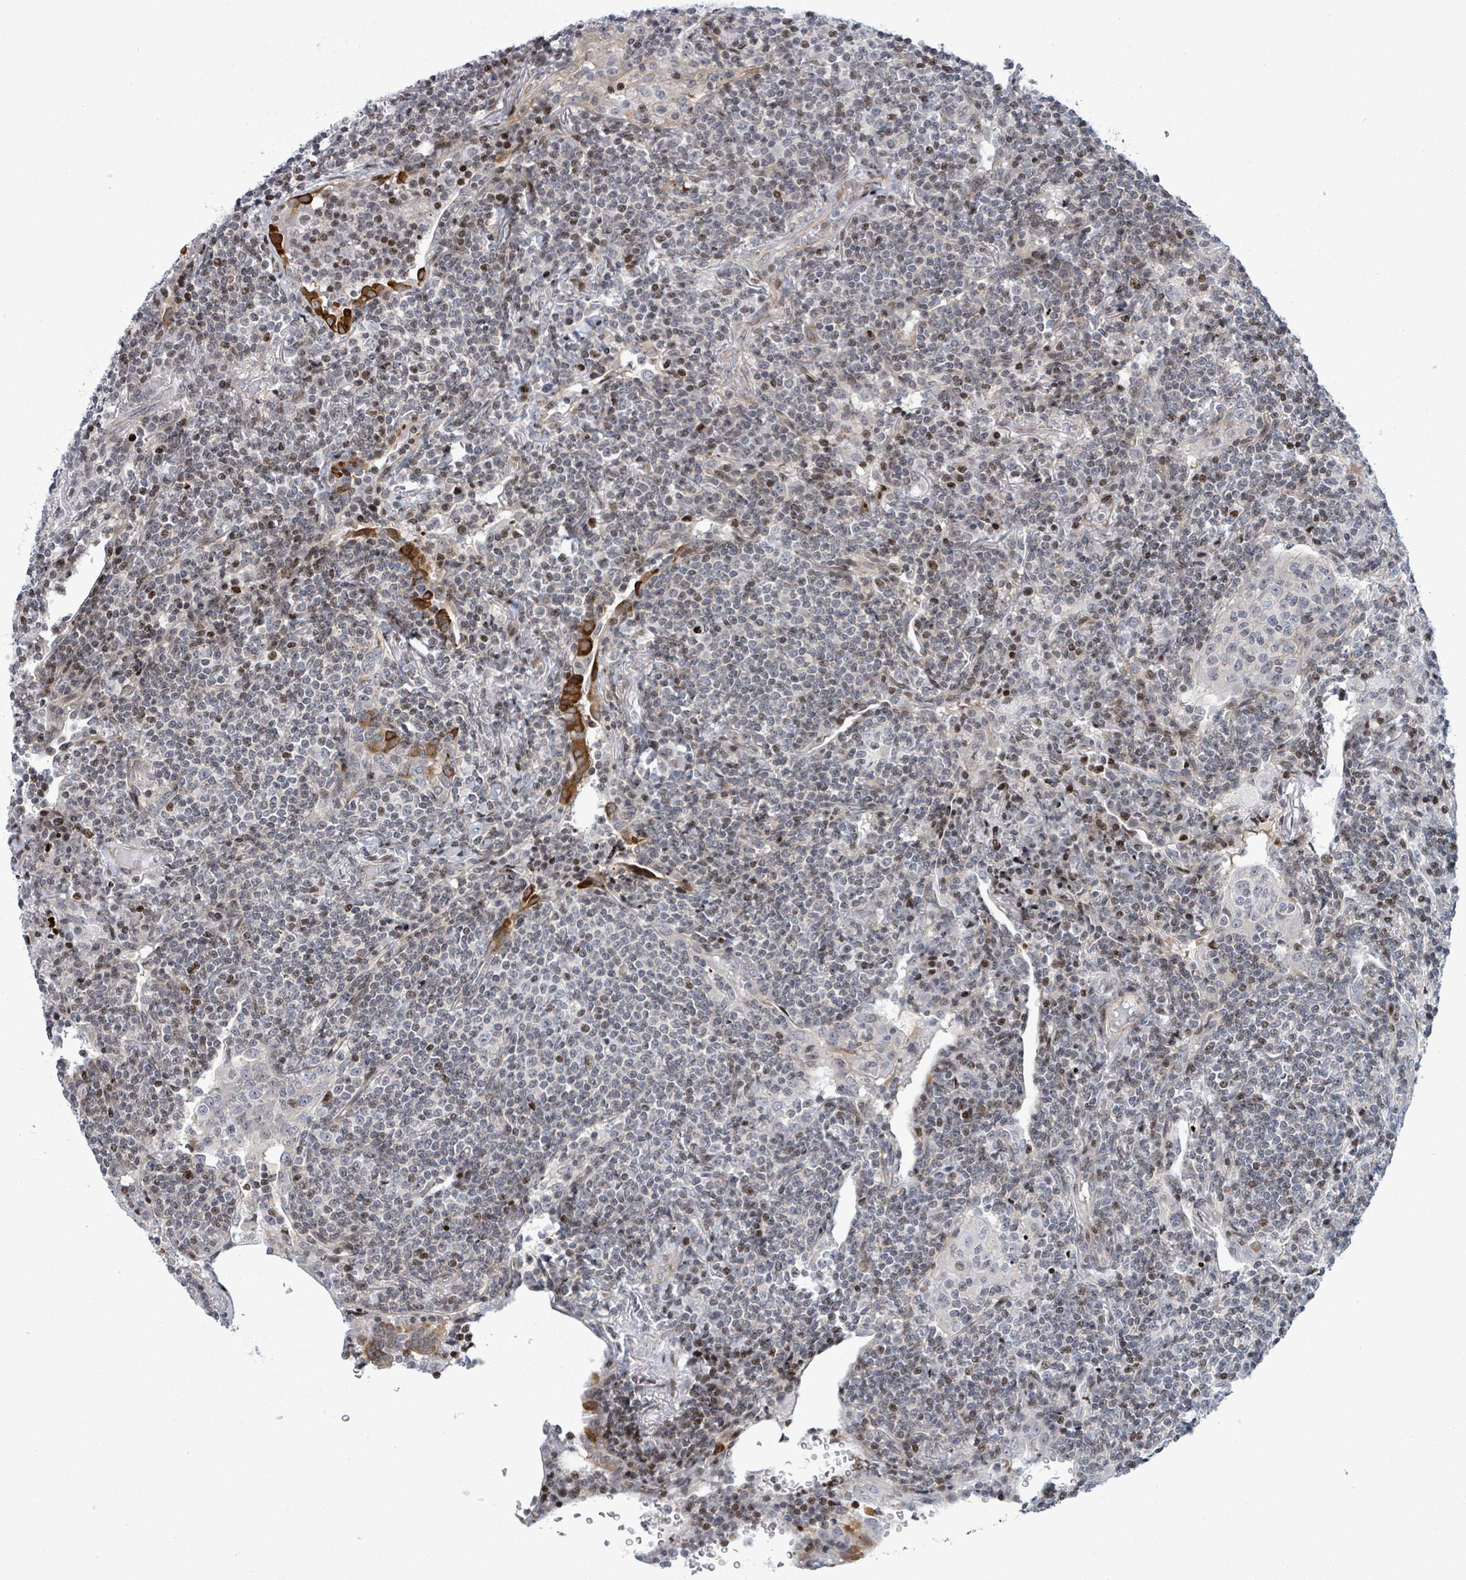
{"staining": {"intensity": "moderate", "quantity": "<25%", "location": "nuclear"}, "tissue": "lymphoma", "cell_type": "Tumor cells", "image_type": "cancer", "snomed": [{"axis": "morphology", "description": "Malignant lymphoma, non-Hodgkin's type, Low grade"}, {"axis": "topography", "description": "Lung"}], "caption": "Immunohistochemistry (DAB (3,3'-diaminobenzidine)) staining of human malignant lymphoma, non-Hodgkin's type (low-grade) displays moderate nuclear protein staining in about <25% of tumor cells. The staining is performed using DAB (3,3'-diaminobenzidine) brown chromogen to label protein expression. The nuclei are counter-stained blue using hematoxylin.", "gene": "FNDC4", "patient": {"sex": "female", "age": 71}}